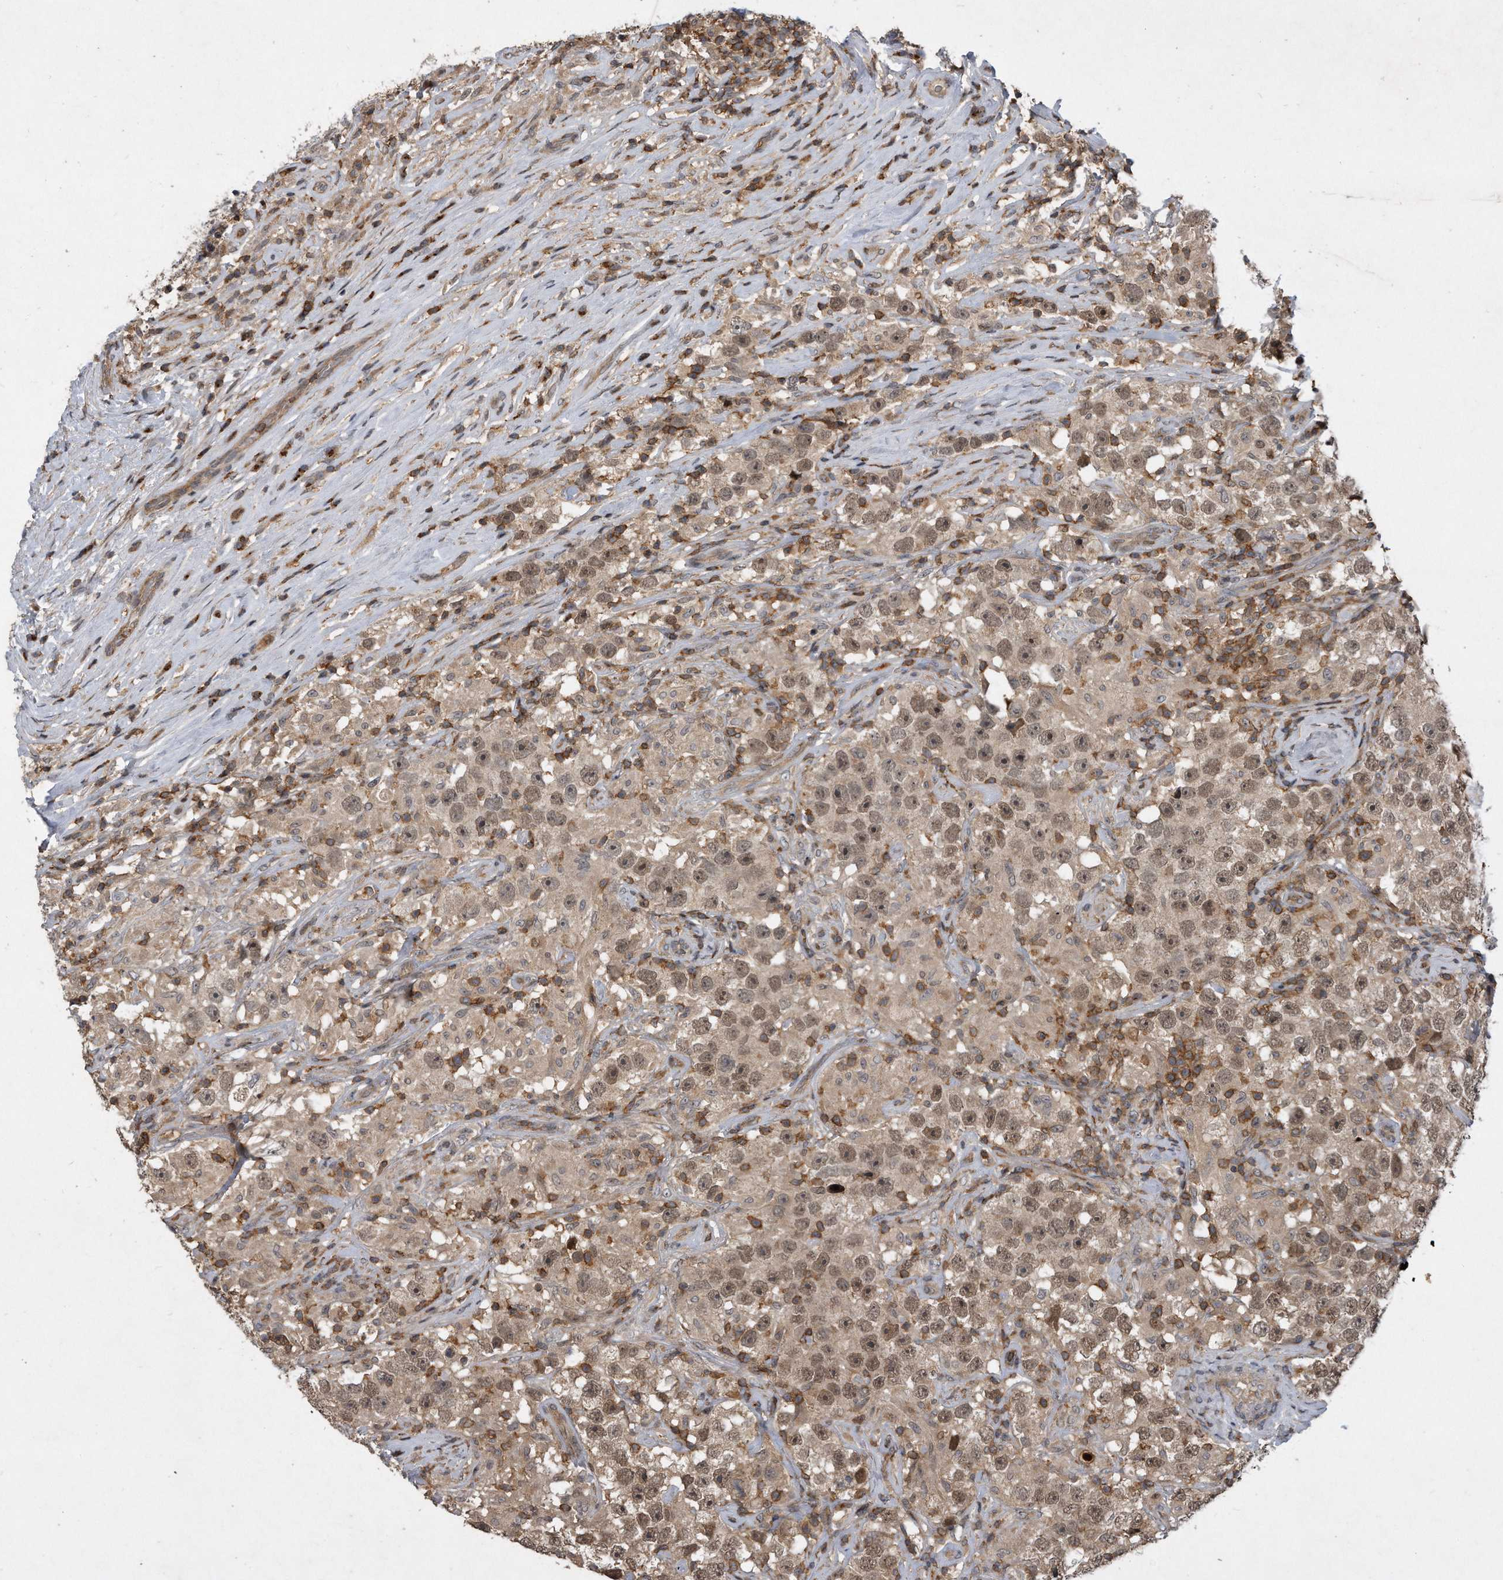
{"staining": {"intensity": "weak", "quantity": ">75%", "location": "cytoplasmic/membranous,nuclear"}, "tissue": "testis cancer", "cell_type": "Tumor cells", "image_type": "cancer", "snomed": [{"axis": "morphology", "description": "Seminoma, NOS"}, {"axis": "topography", "description": "Testis"}], "caption": "Testis cancer (seminoma) stained with immunohistochemistry (IHC) exhibits weak cytoplasmic/membranous and nuclear positivity in about >75% of tumor cells.", "gene": "PGBD2", "patient": {"sex": "male", "age": 49}}